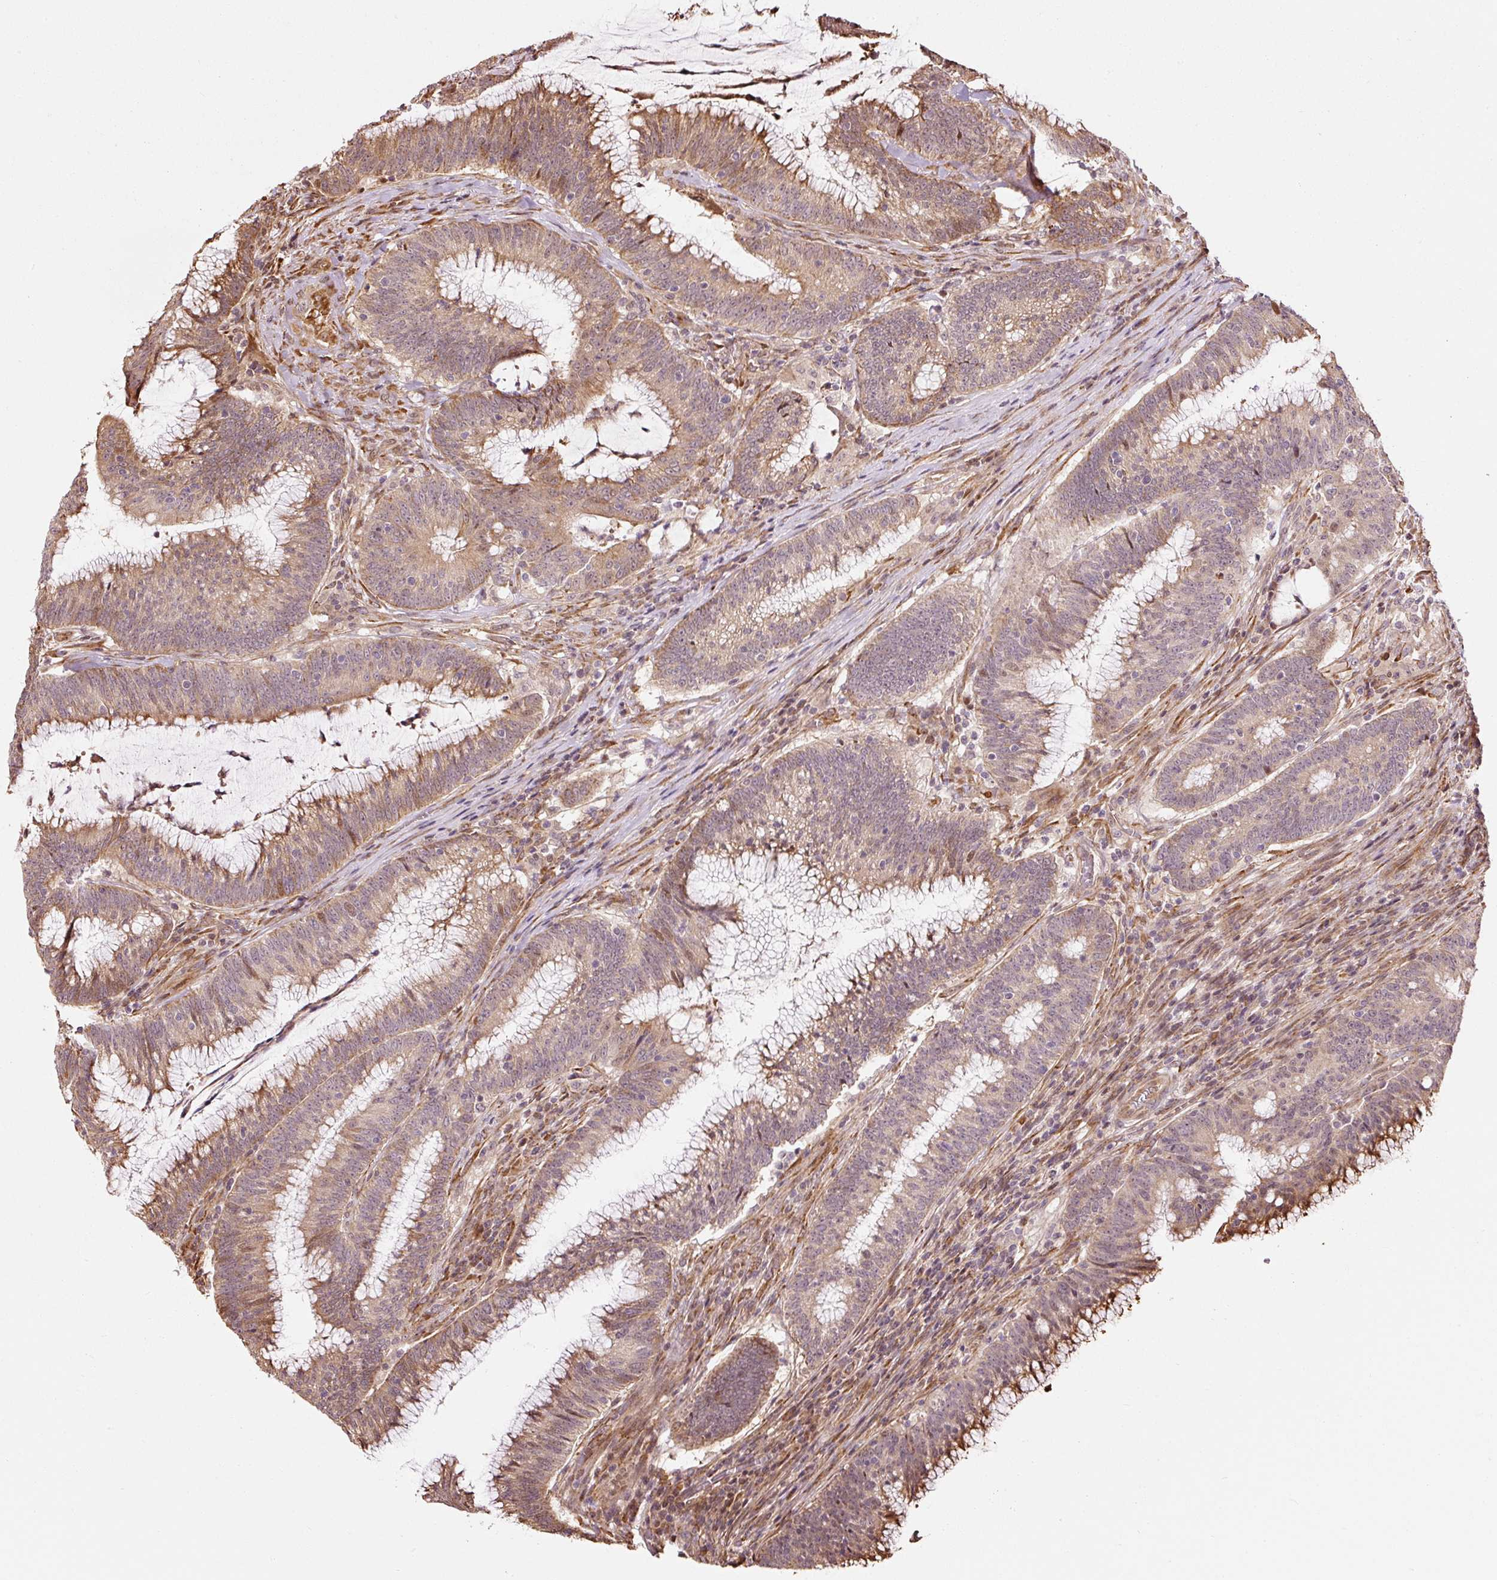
{"staining": {"intensity": "moderate", "quantity": ">75%", "location": "cytoplasmic/membranous"}, "tissue": "colorectal cancer", "cell_type": "Tumor cells", "image_type": "cancer", "snomed": [{"axis": "morphology", "description": "Adenocarcinoma, NOS"}, {"axis": "topography", "description": "Rectum"}], "caption": "Colorectal cancer (adenocarcinoma) stained with a brown dye exhibits moderate cytoplasmic/membranous positive staining in approximately >75% of tumor cells.", "gene": "ETF1", "patient": {"sex": "female", "age": 77}}